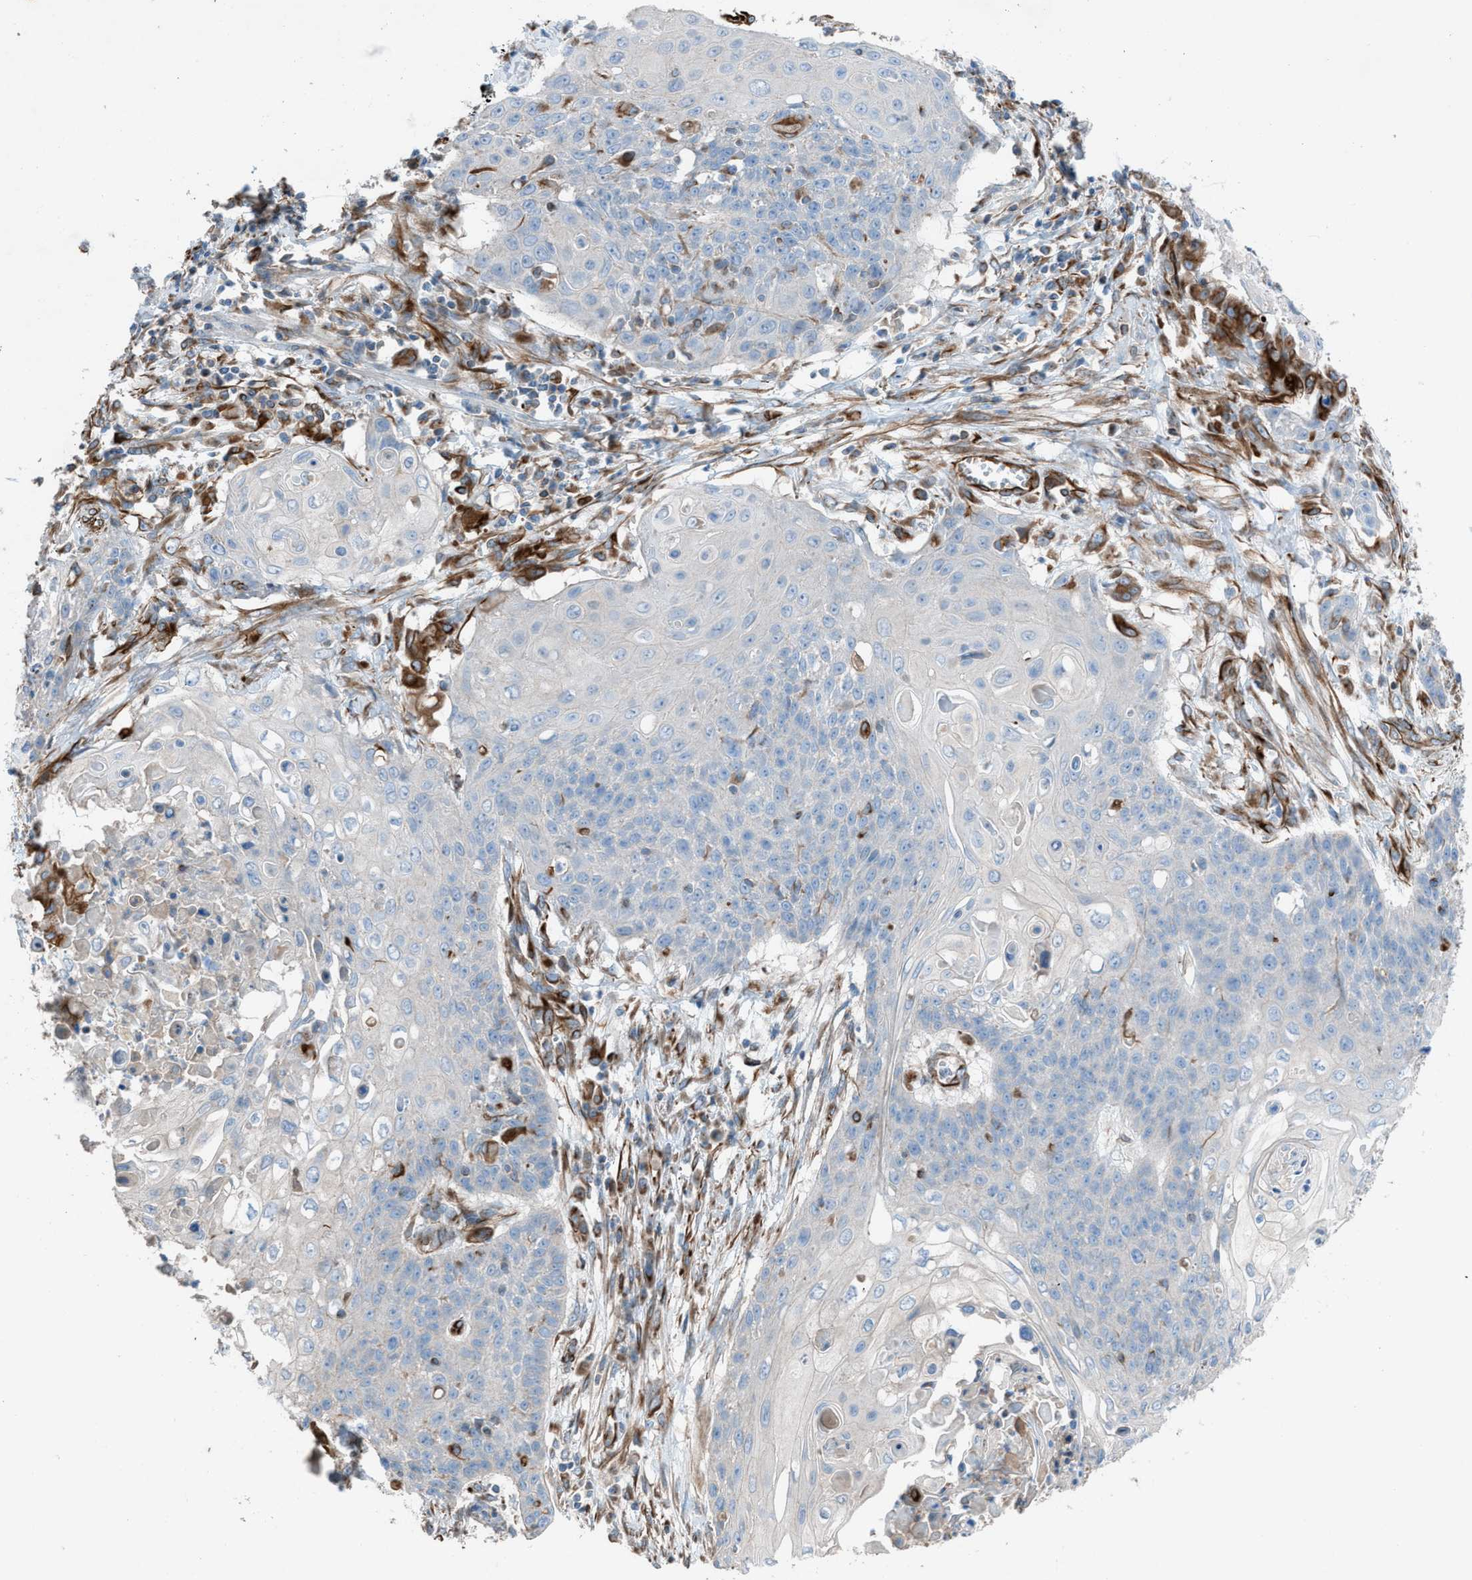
{"staining": {"intensity": "negative", "quantity": "none", "location": "none"}, "tissue": "cervical cancer", "cell_type": "Tumor cells", "image_type": "cancer", "snomed": [{"axis": "morphology", "description": "Squamous cell carcinoma, NOS"}, {"axis": "topography", "description": "Cervix"}], "caption": "Cervical squamous cell carcinoma was stained to show a protein in brown. There is no significant expression in tumor cells. (Stains: DAB immunohistochemistry with hematoxylin counter stain, Microscopy: brightfield microscopy at high magnification).", "gene": "CABP7", "patient": {"sex": "female", "age": 39}}